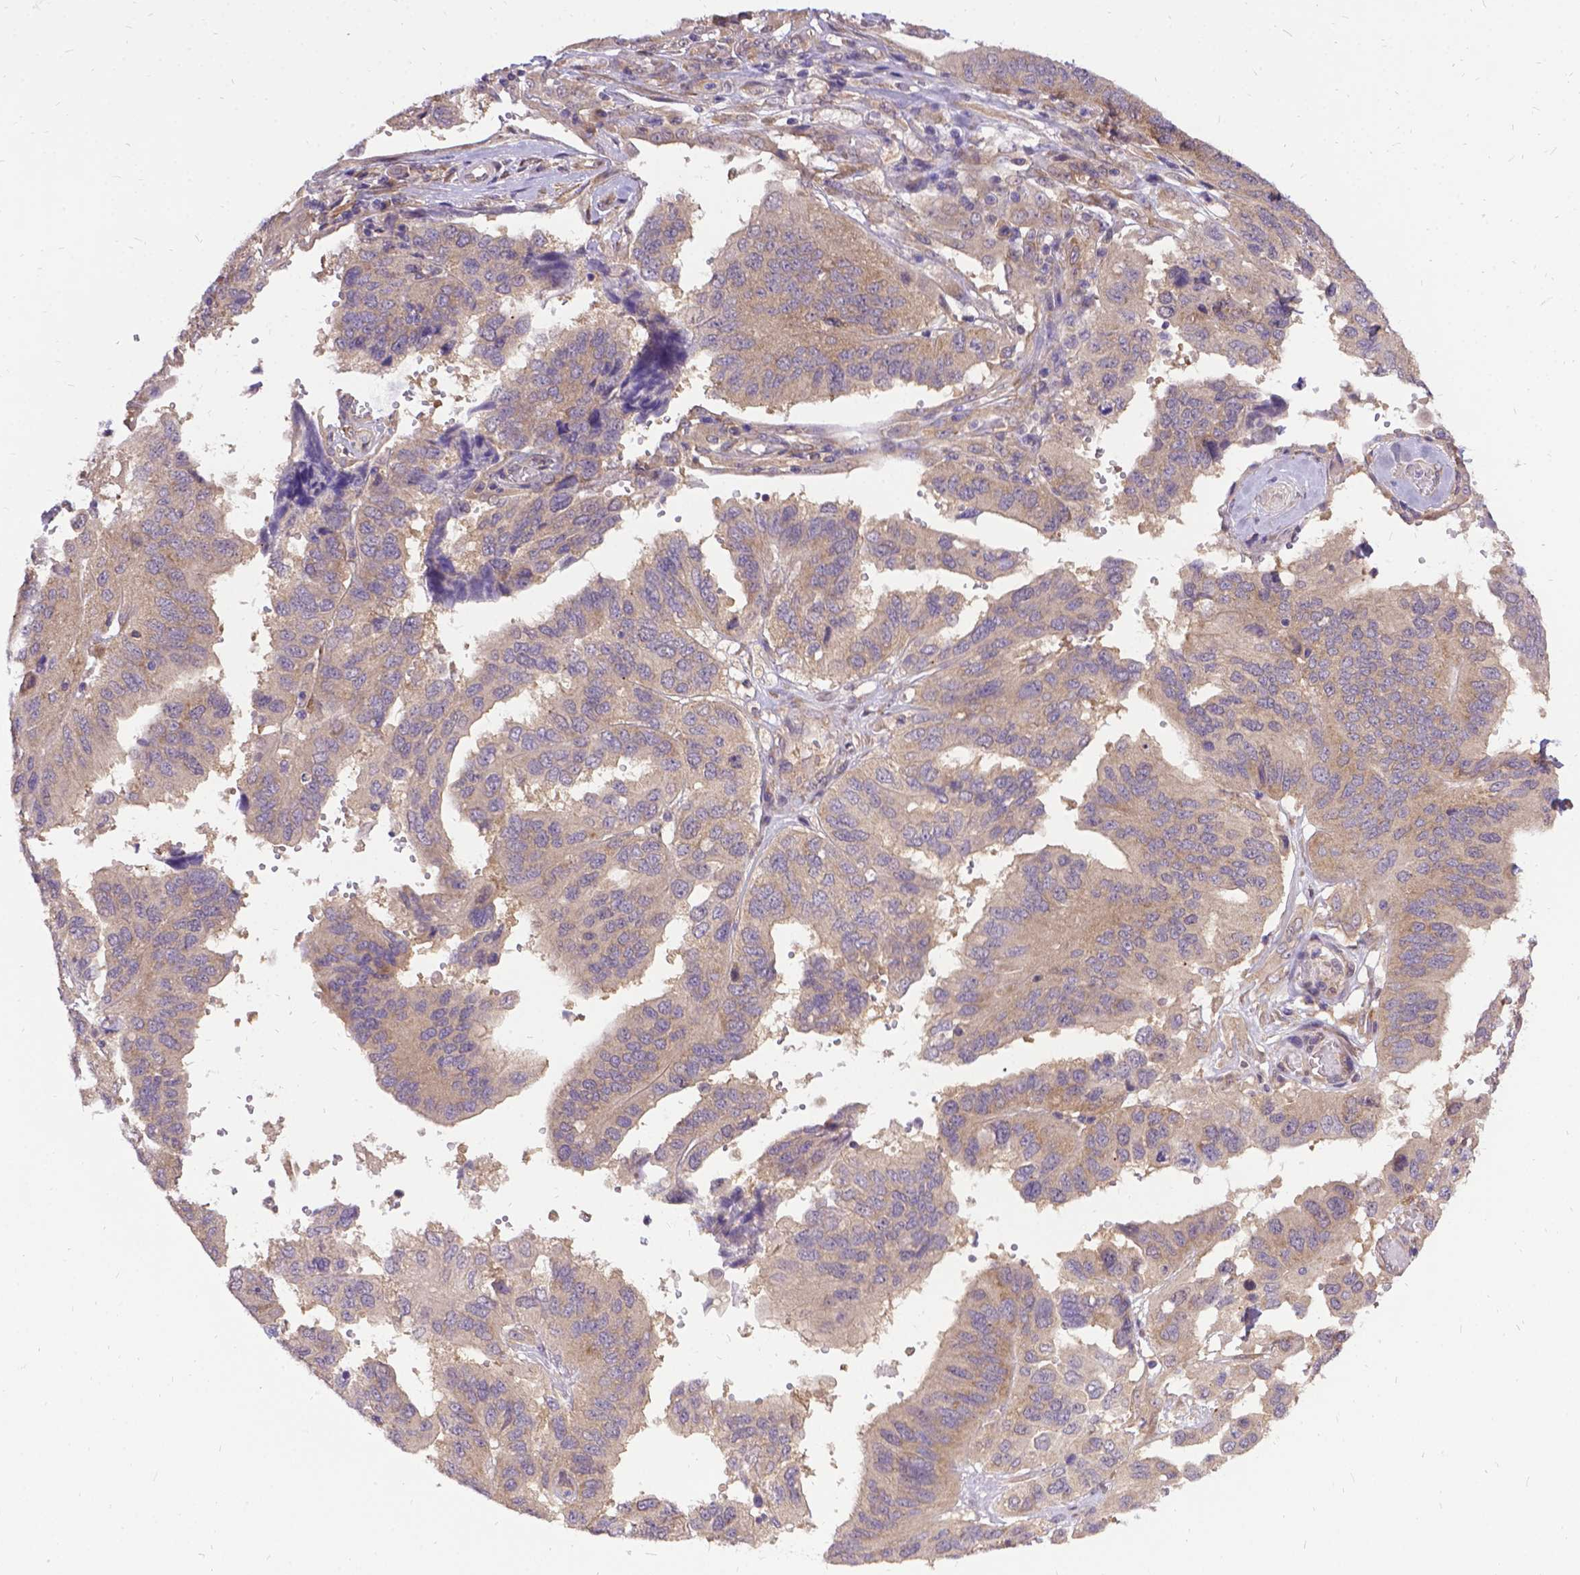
{"staining": {"intensity": "weak", "quantity": ">75%", "location": "cytoplasmic/membranous"}, "tissue": "ovarian cancer", "cell_type": "Tumor cells", "image_type": "cancer", "snomed": [{"axis": "morphology", "description": "Cystadenocarcinoma, serous, NOS"}, {"axis": "topography", "description": "Ovary"}], "caption": "Human ovarian serous cystadenocarcinoma stained with a brown dye demonstrates weak cytoplasmic/membranous positive positivity in approximately >75% of tumor cells.", "gene": "DENND6A", "patient": {"sex": "female", "age": 79}}